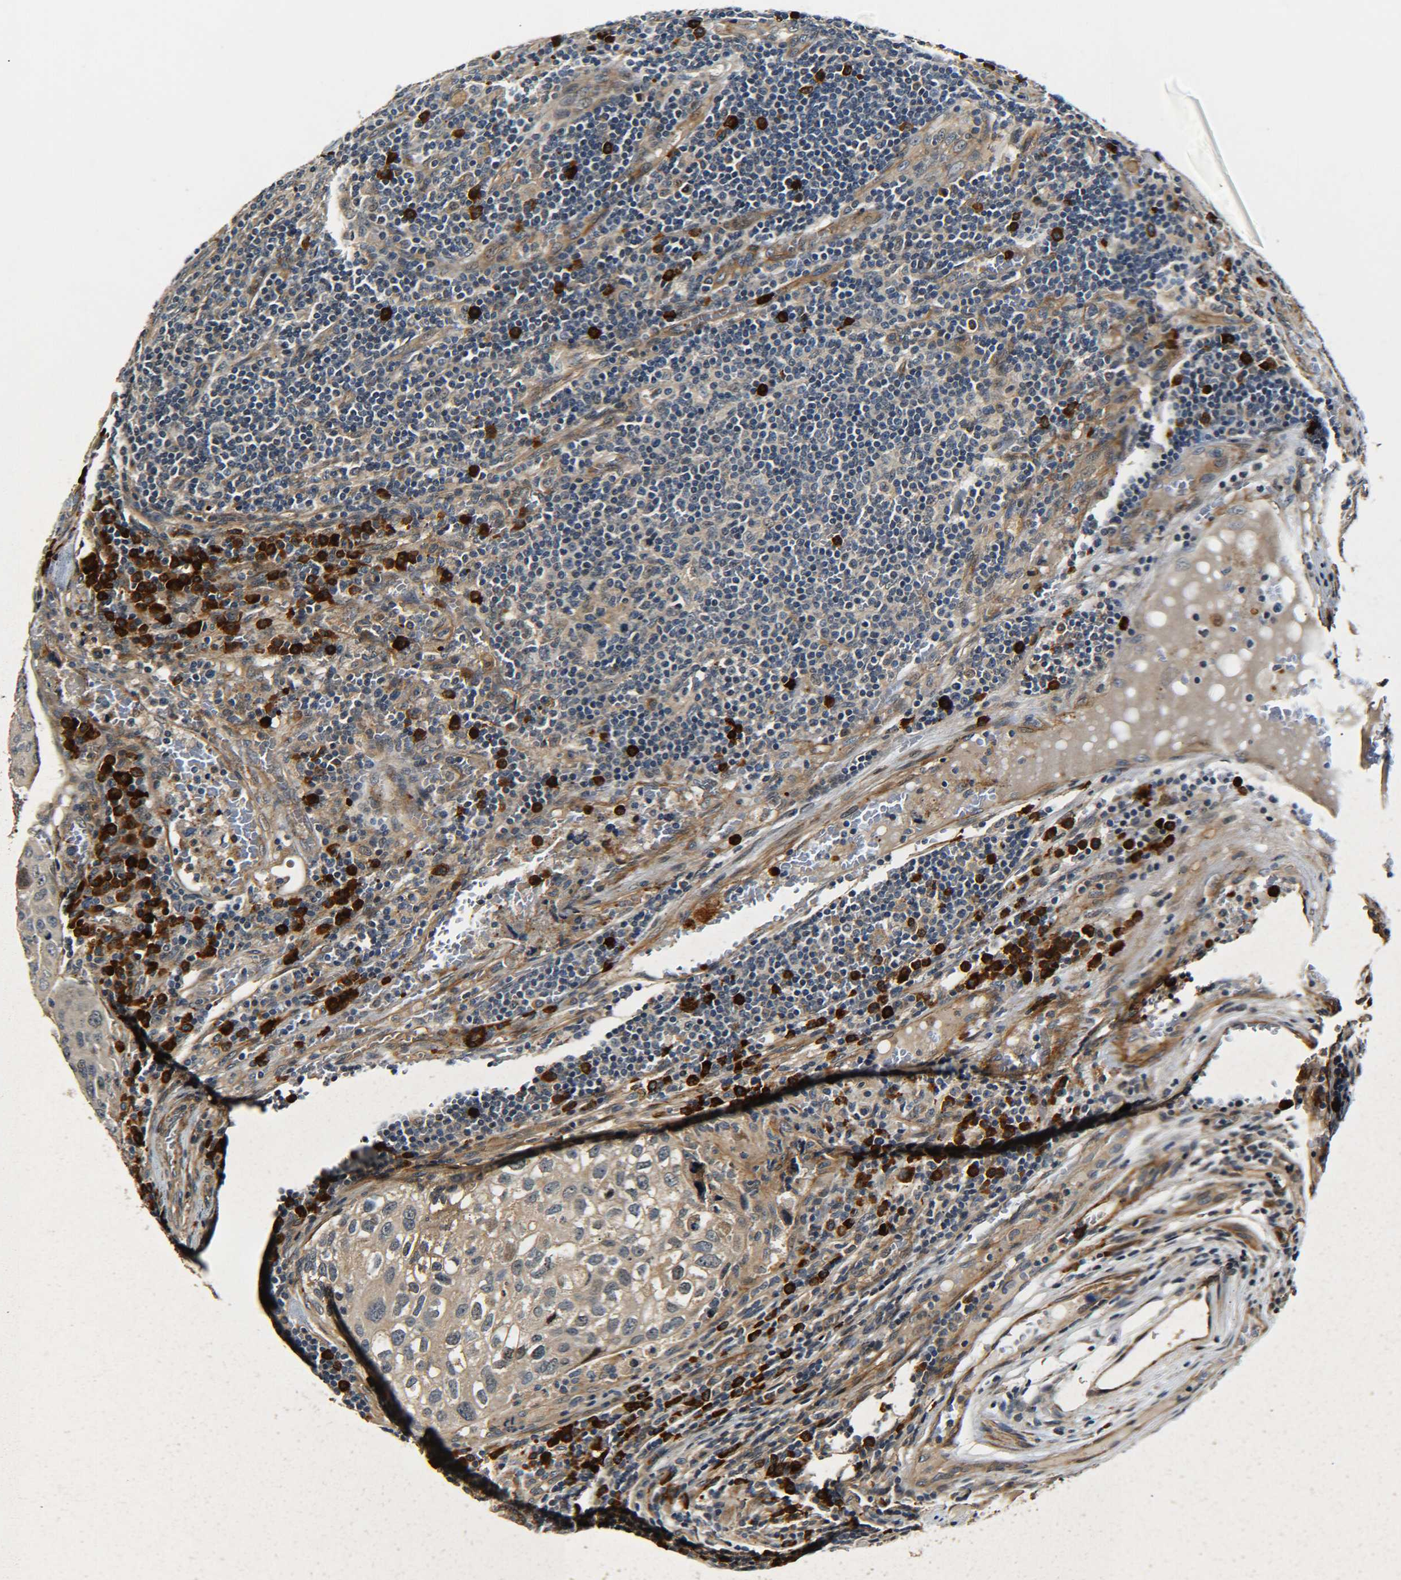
{"staining": {"intensity": "weak", "quantity": "<25%", "location": "cytoplasmic/membranous"}, "tissue": "urothelial cancer", "cell_type": "Tumor cells", "image_type": "cancer", "snomed": [{"axis": "morphology", "description": "Urothelial carcinoma, High grade"}, {"axis": "topography", "description": "Lymph node"}, {"axis": "topography", "description": "Urinary bladder"}], "caption": "Immunohistochemistry (IHC) photomicrograph of neoplastic tissue: high-grade urothelial carcinoma stained with DAB (3,3'-diaminobenzidine) reveals no significant protein staining in tumor cells.", "gene": "MEIS1", "patient": {"sex": "male", "age": 51}}